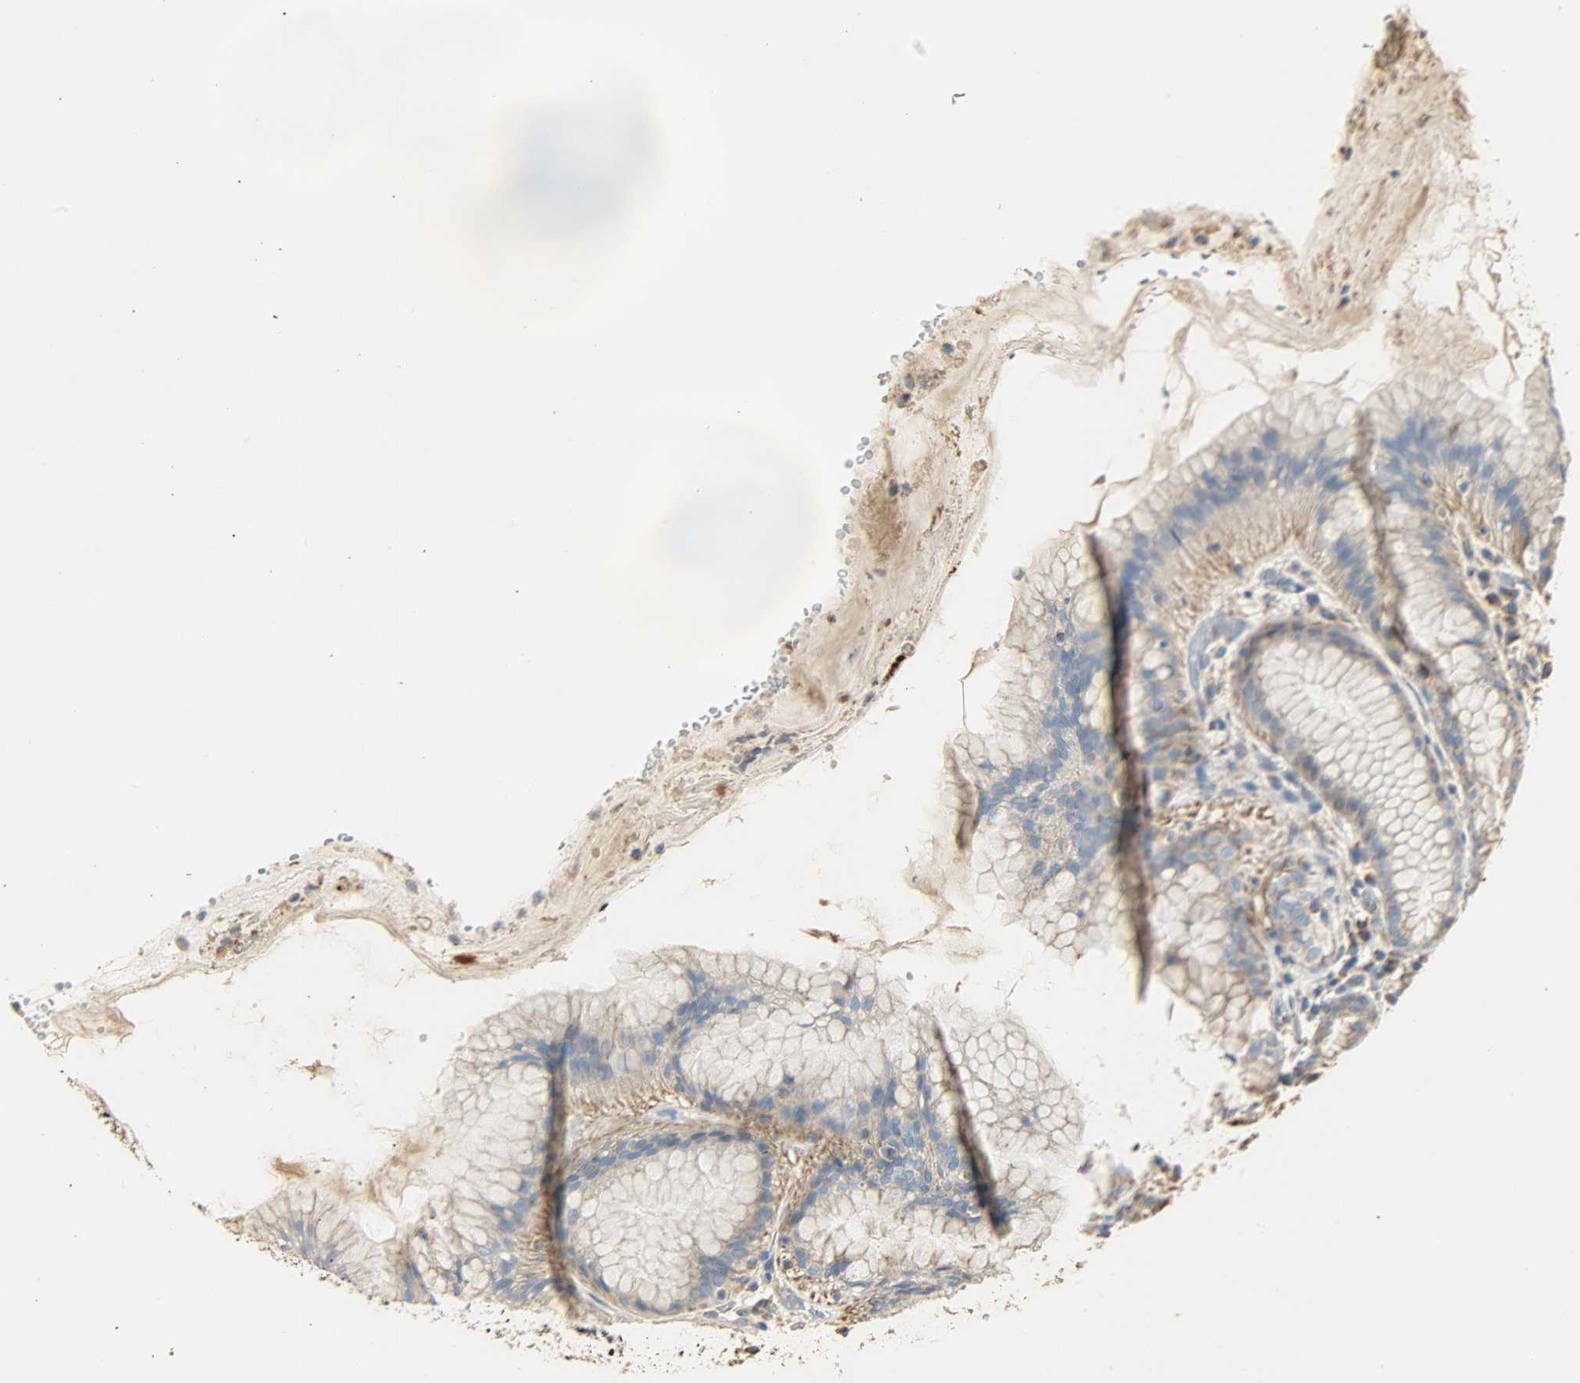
{"staining": {"intensity": "moderate", "quantity": ">75%", "location": "cytoplasmic/membranous"}, "tissue": "stomach", "cell_type": "Glandular cells", "image_type": "normal", "snomed": [{"axis": "morphology", "description": "Normal tissue, NOS"}, {"axis": "topography", "description": "Stomach"}, {"axis": "topography", "description": "Stomach, lower"}], "caption": "Glandular cells show moderate cytoplasmic/membranous expression in approximately >75% of cells in unremarkable stomach. (DAB (3,3'-diaminobenzidine) IHC with brightfield microscopy, high magnification).", "gene": "NNT", "patient": {"sex": "female", "age": 75}}